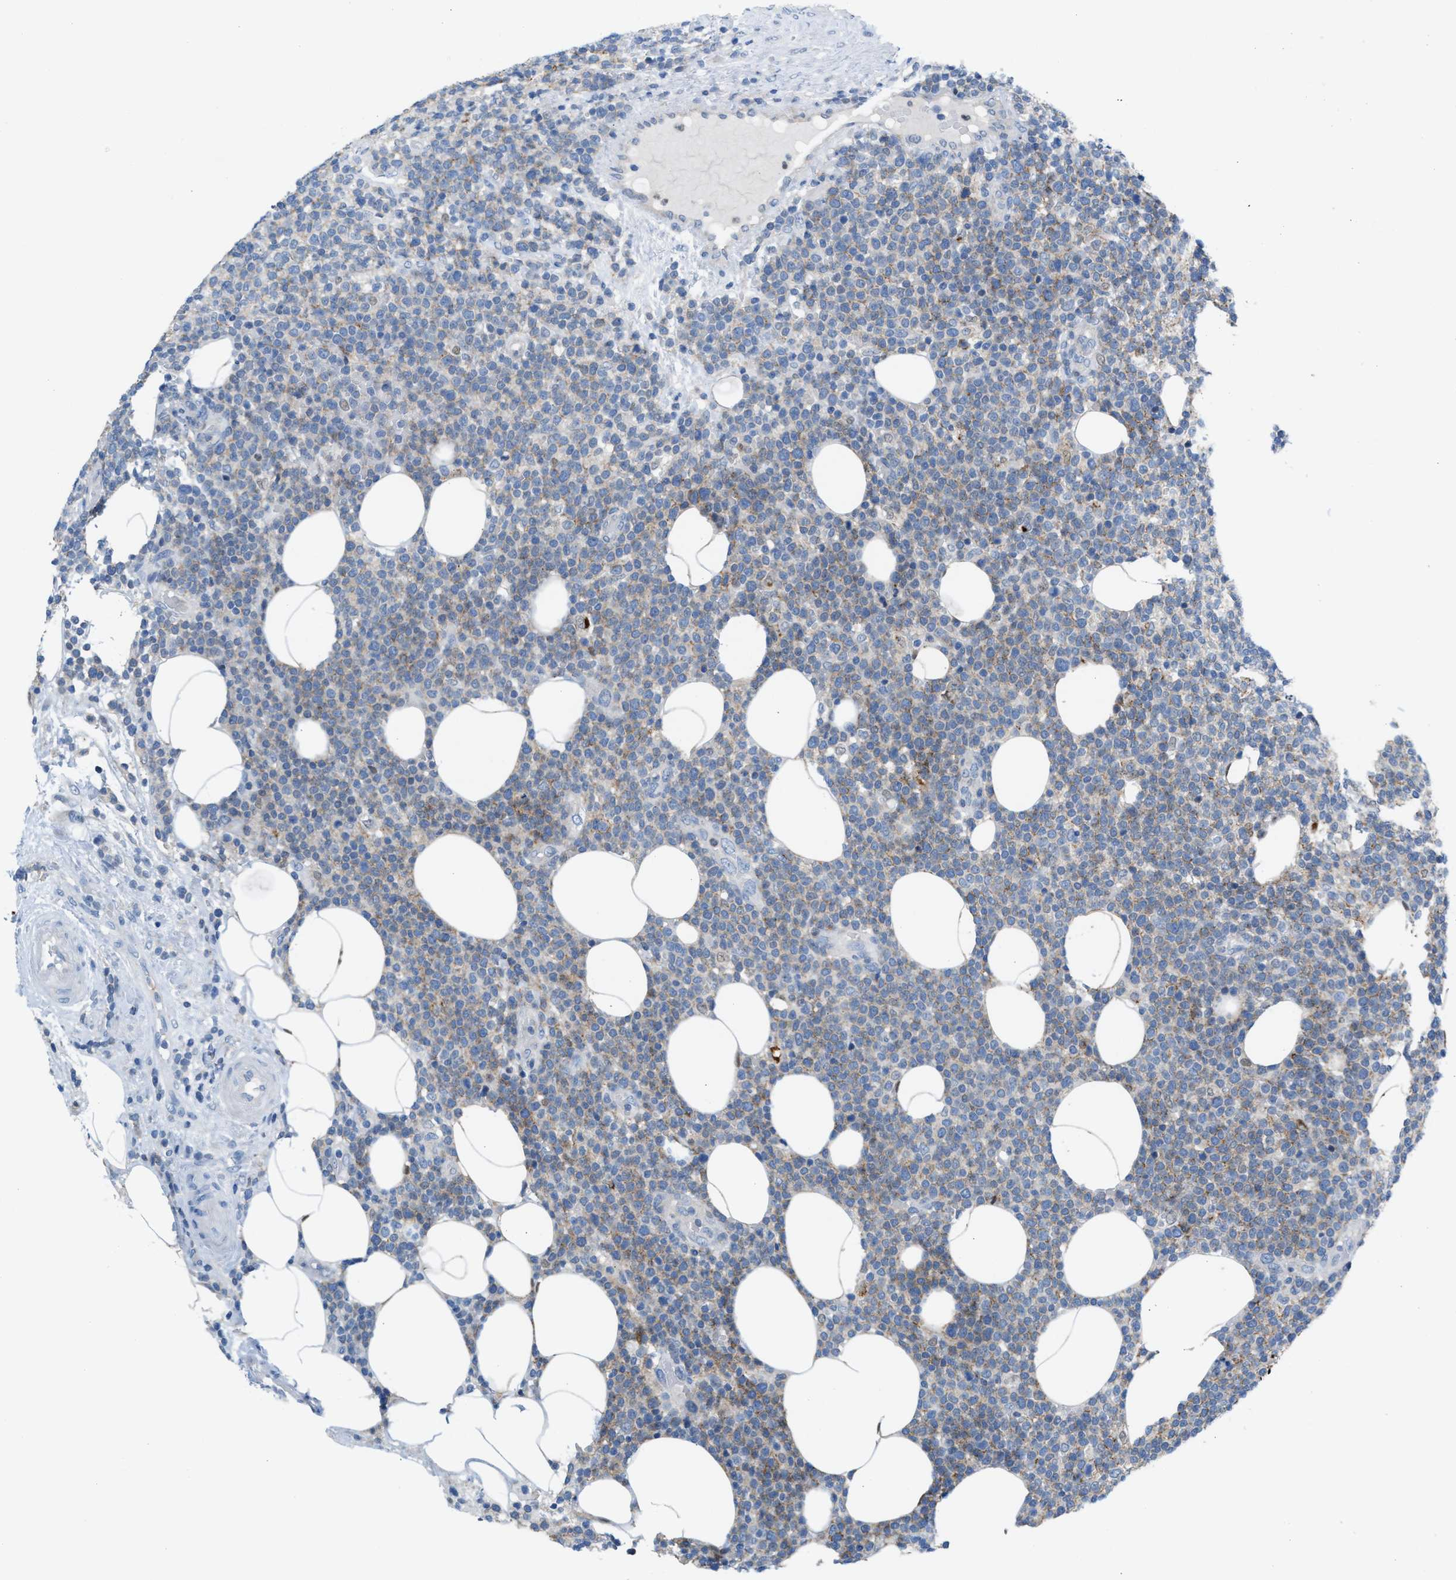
{"staining": {"intensity": "weak", "quantity": "25%-75%", "location": "cytoplasmic/membranous"}, "tissue": "lymphoma", "cell_type": "Tumor cells", "image_type": "cancer", "snomed": [{"axis": "morphology", "description": "Malignant lymphoma, non-Hodgkin's type, High grade"}, {"axis": "topography", "description": "Lymph node"}], "caption": "High-grade malignant lymphoma, non-Hodgkin's type stained with a brown dye exhibits weak cytoplasmic/membranous positive expression in approximately 25%-75% of tumor cells.", "gene": "PPM1D", "patient": {"sex": "male", "age": 61}}